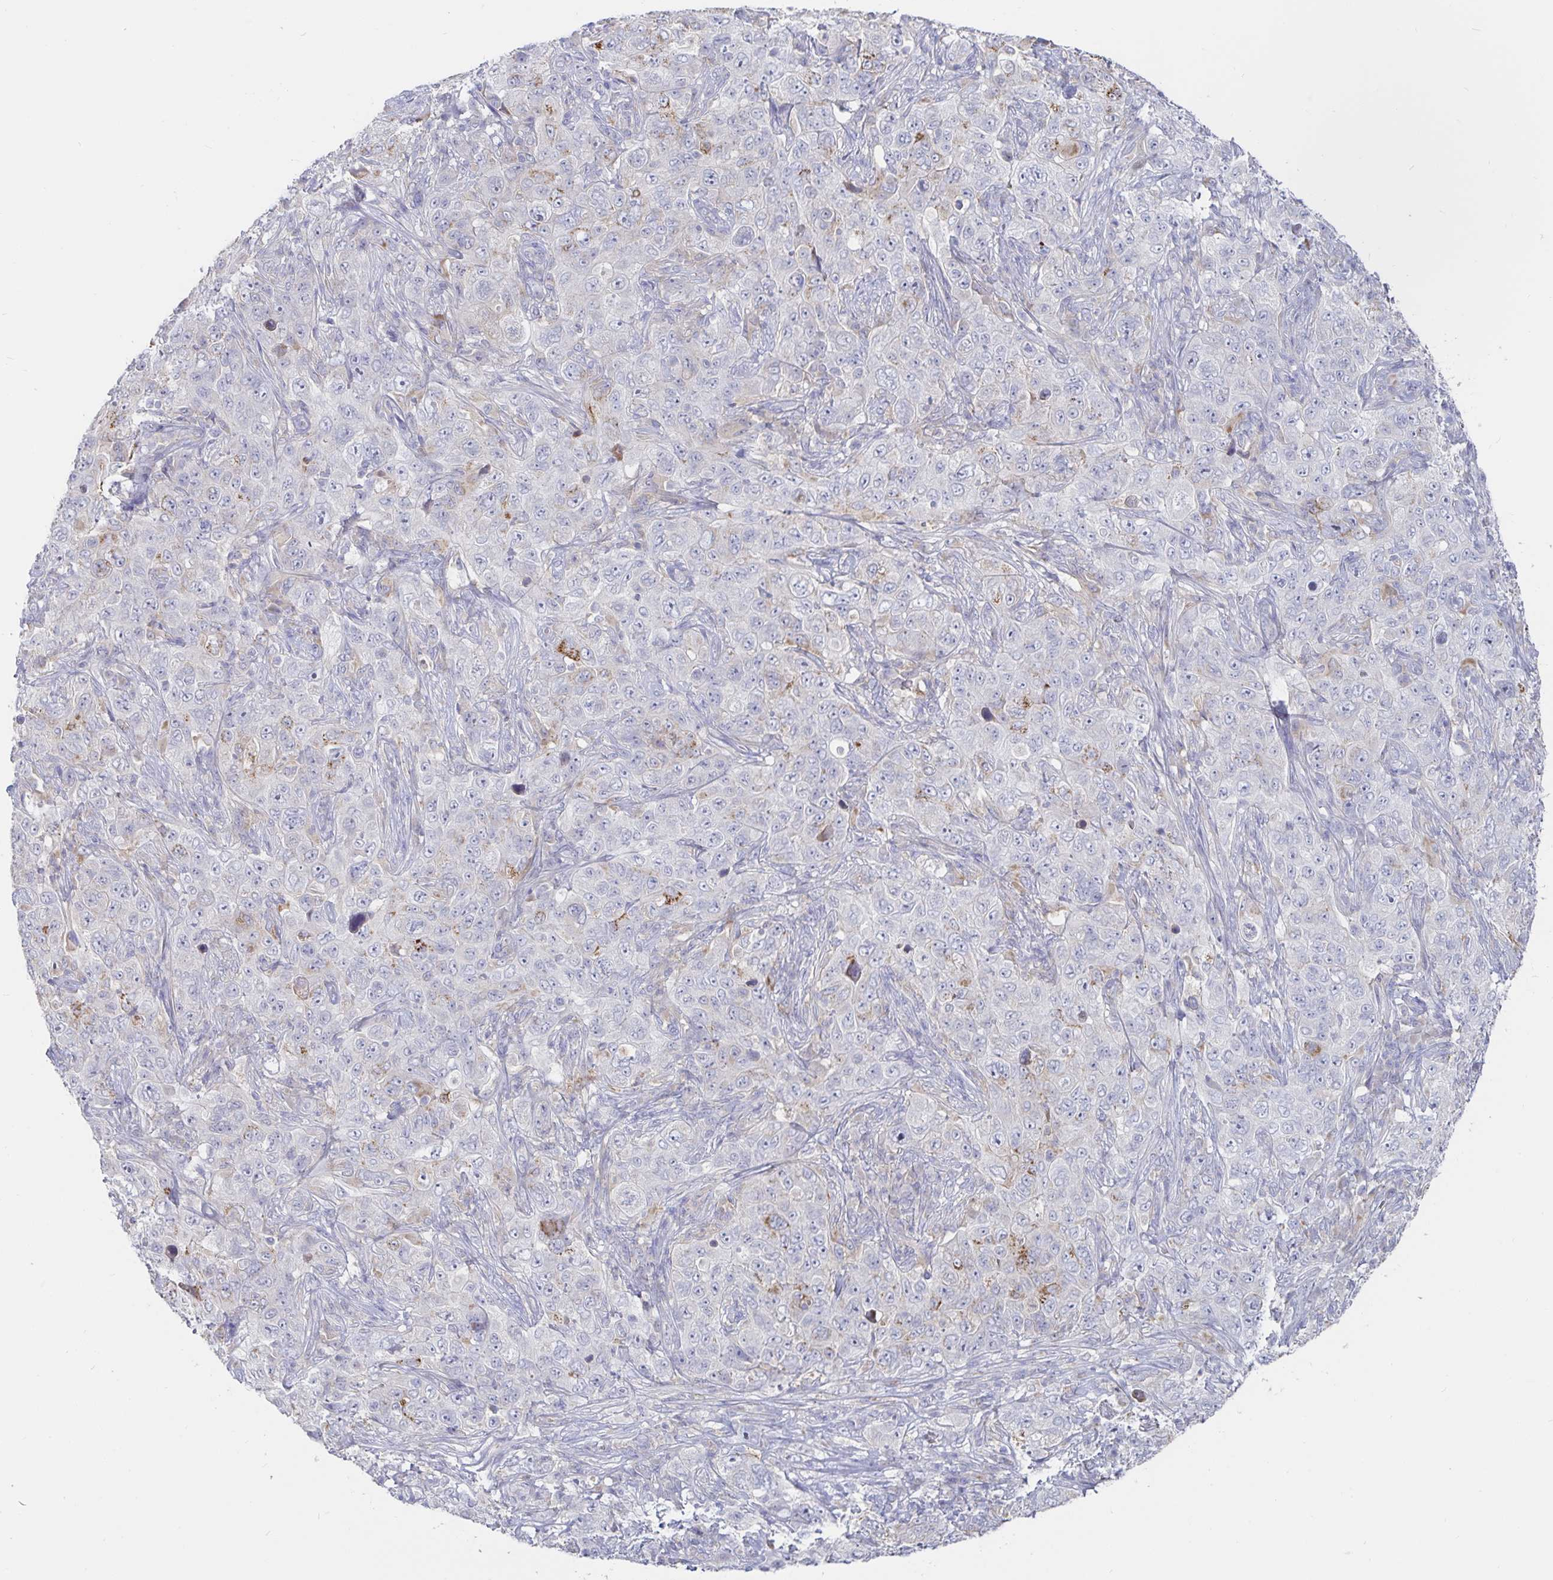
{"staining": {"intensity": "negative", "quantity": "none", "location": "none"}, "tissue": "pancreatic cancer", "cell_type": "Tumor cells", "image_type": "cancer", "snomed": [{"axis": "morphology", "description": "Adenocarcinoma, NOS"}, {"axis": "topography", "description": "Pancreas"}], "caption": "Human pancreatic cancer stained for a protein using immunohistochemistry (IHC) demonstrates no expression in tumor cells.", "gene": "SPPL3", "patient": {"sex": "male", "age": 68}}